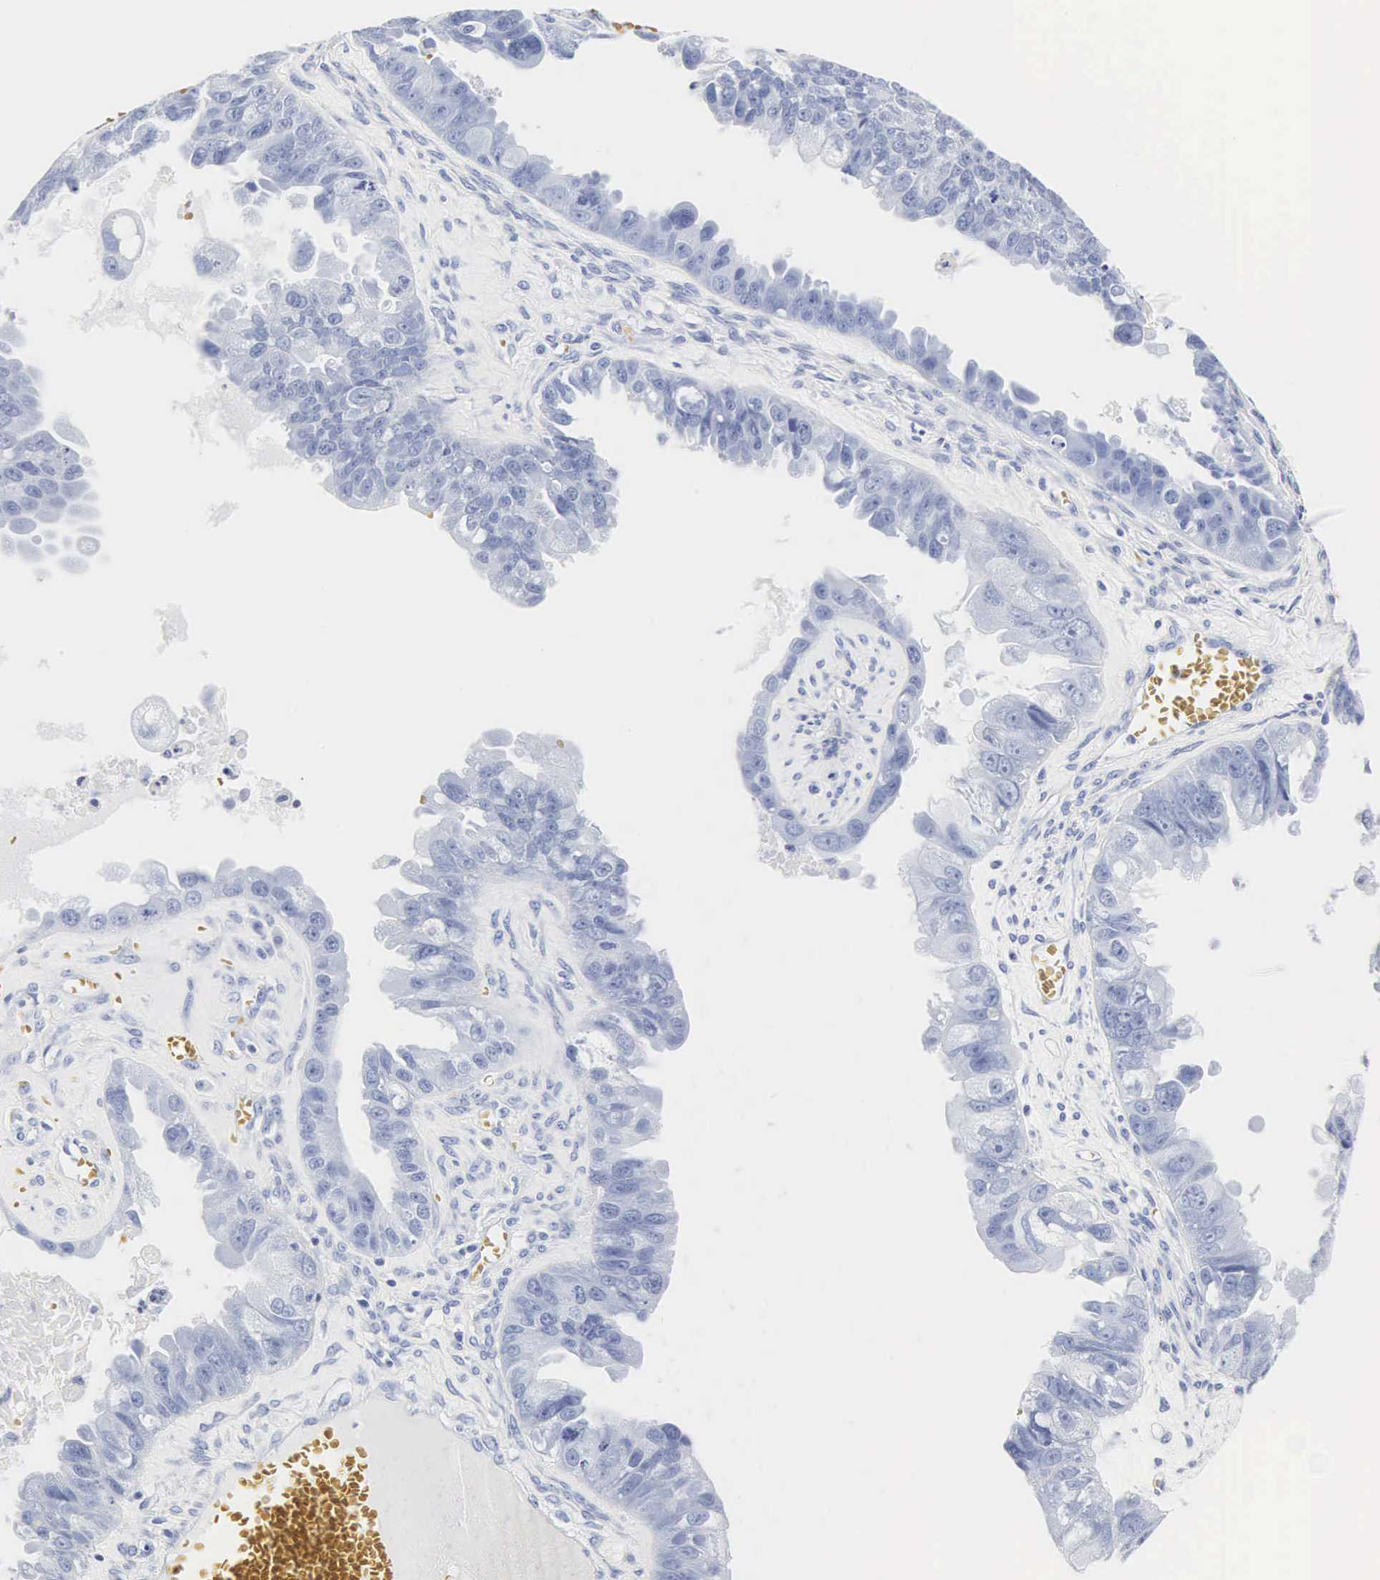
{"staining": {"intensity": "negative", "quantity": "none", "location": "none"}, "tissue": "ovarian cancer", "cell_type": "Tumor cells", "image_type": "cancer", "snomed": [{"axis": "morphology", "description": "Carcinoma, endometroid"}, {"axis": "topography", "description": "Ovary"}], "caption": "Ovarian cancer was stained to show a protein in brown. There is no significant staining in tumor cells. (DAB immunohistochemistry visualized using brightfield microscopy, high magnification).", "gene": "INS", "patient": {"sex": "female", "age": 85}}